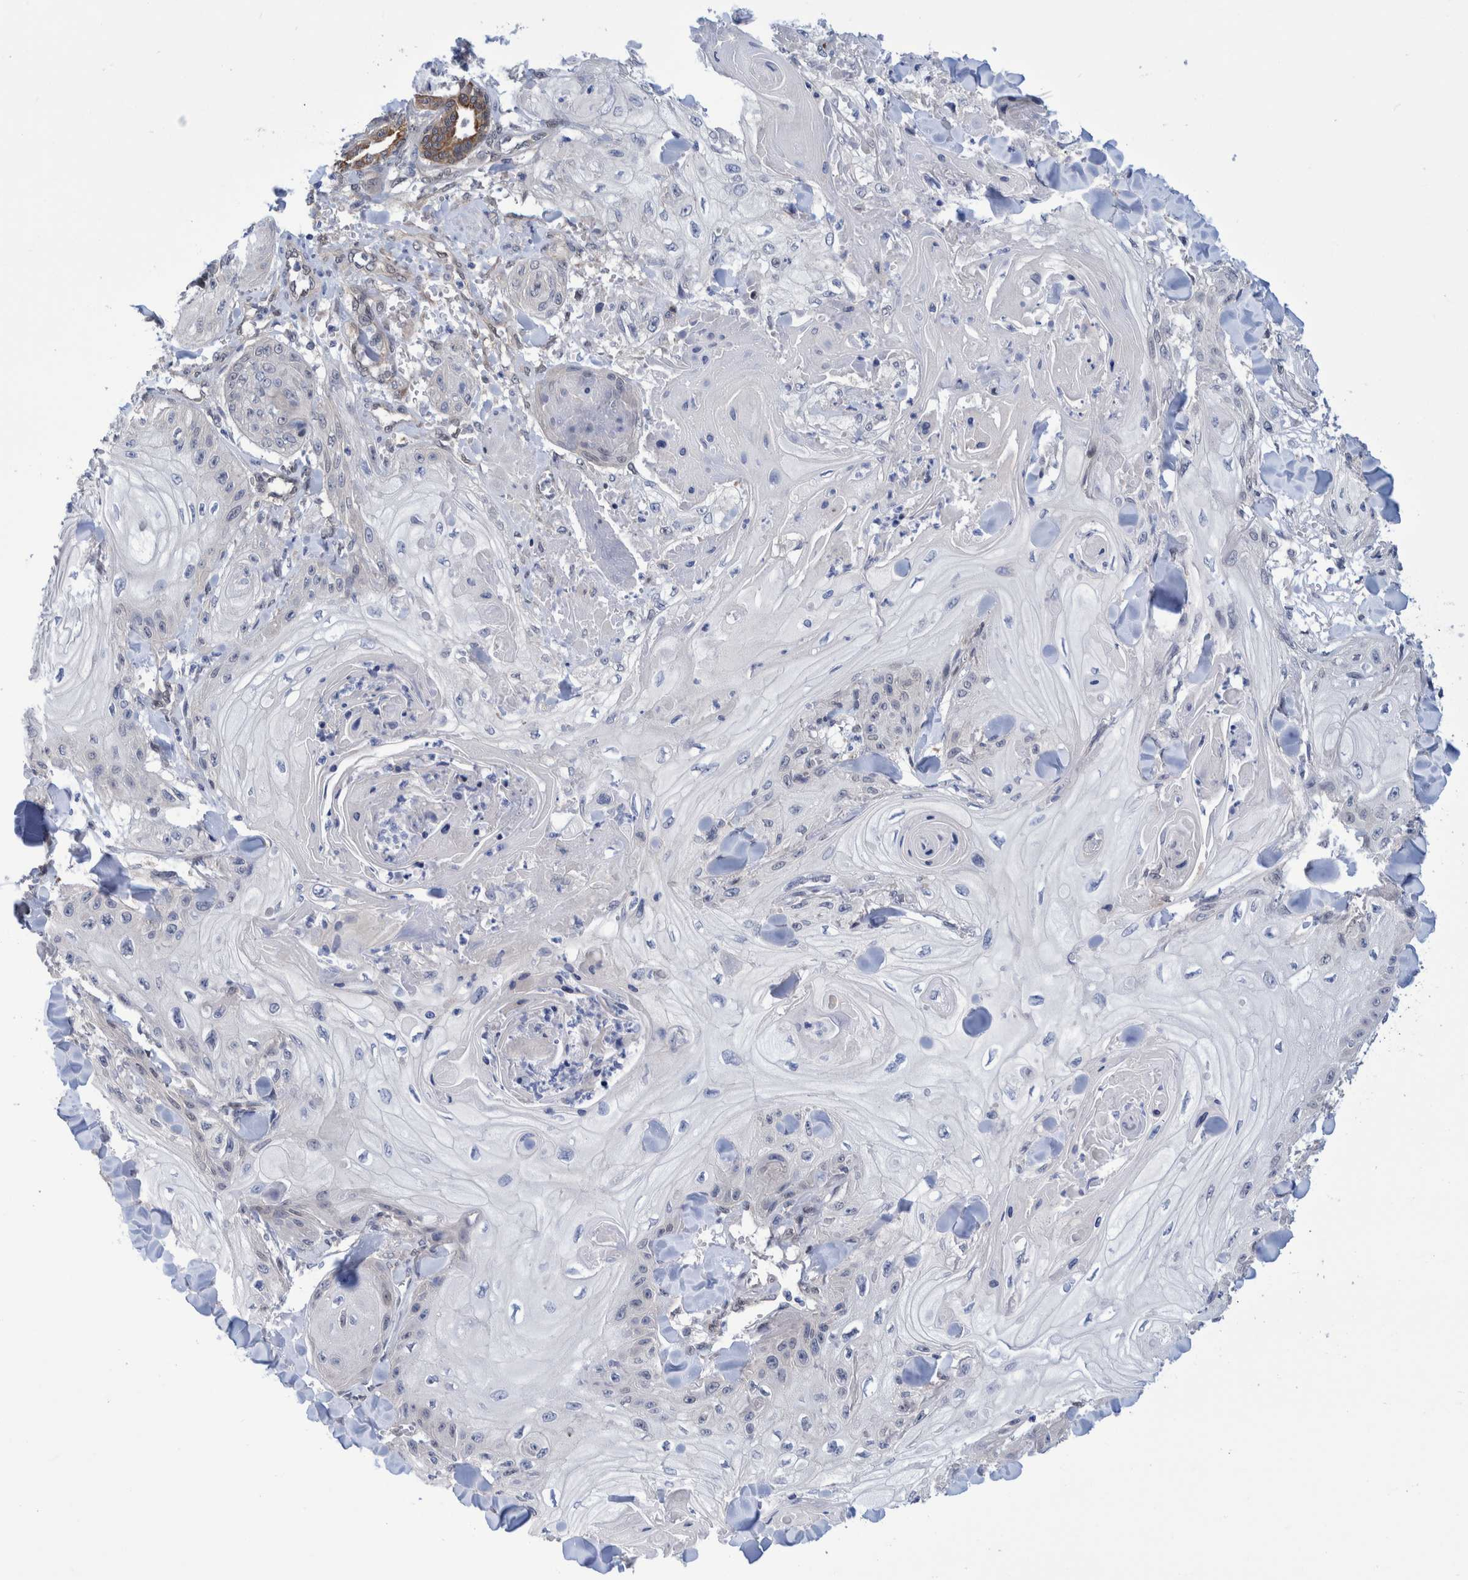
{"staining": {"intensity": "negative", "quantity": "none", "location": "none"}, "tissue": "skin cancer", "cell_type": "Tumor cells", "image_type": "cancer", "snomed": [{"axis": "morphology", "description": "Squamous cell carcinoma, NOS"}, {"axis": "topography", "description": "Skin"}], "caption": "This is a micrograph of immunohistochemistry (IHC) staining of skin cancer (squamous cell carcinoma), which shows no staining in tumor cells.", "gene": "PFAS", "patient": {"sex": "male", "age": 74}}